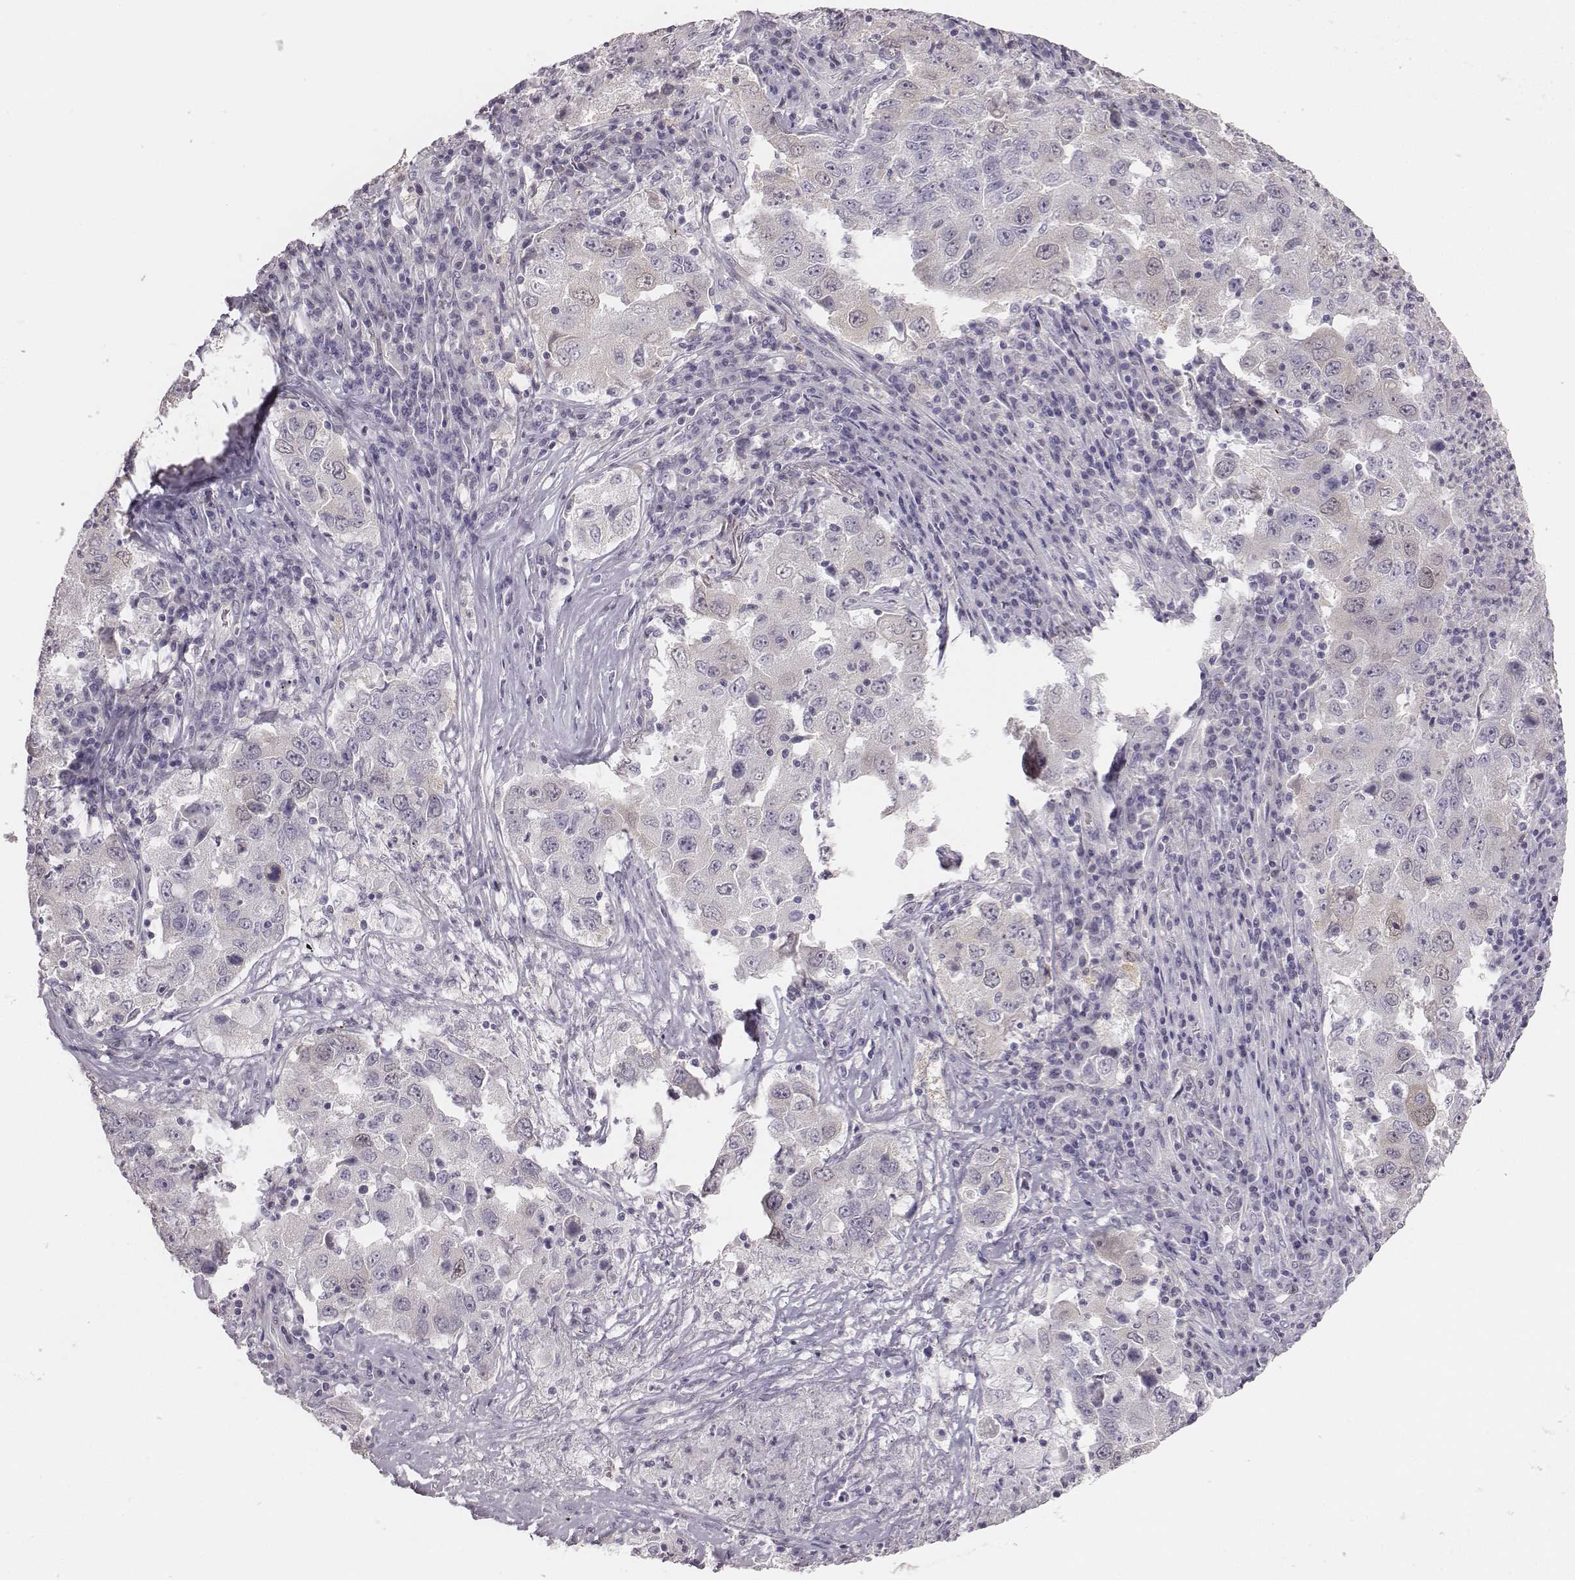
{"staining": {"intensity": "negative", "quantity": "none", "location": "none"}, "tissue": "lung cancer", "cell_type": "Tumor cells", "image_type": "cancer", "snomed": [{"axis": "morphology", "description": "Adenocarcinoma, NOS"}, {"axis": "topography", "description": "Lung"}], "caption": "DAB (3,3'-diaminobenzidine) immunohistochemical staining of human lung cancer reveals no significant positivity in tumor cells.", "gene": "PBK", "patient": {"sex": "male", "age": 73}}